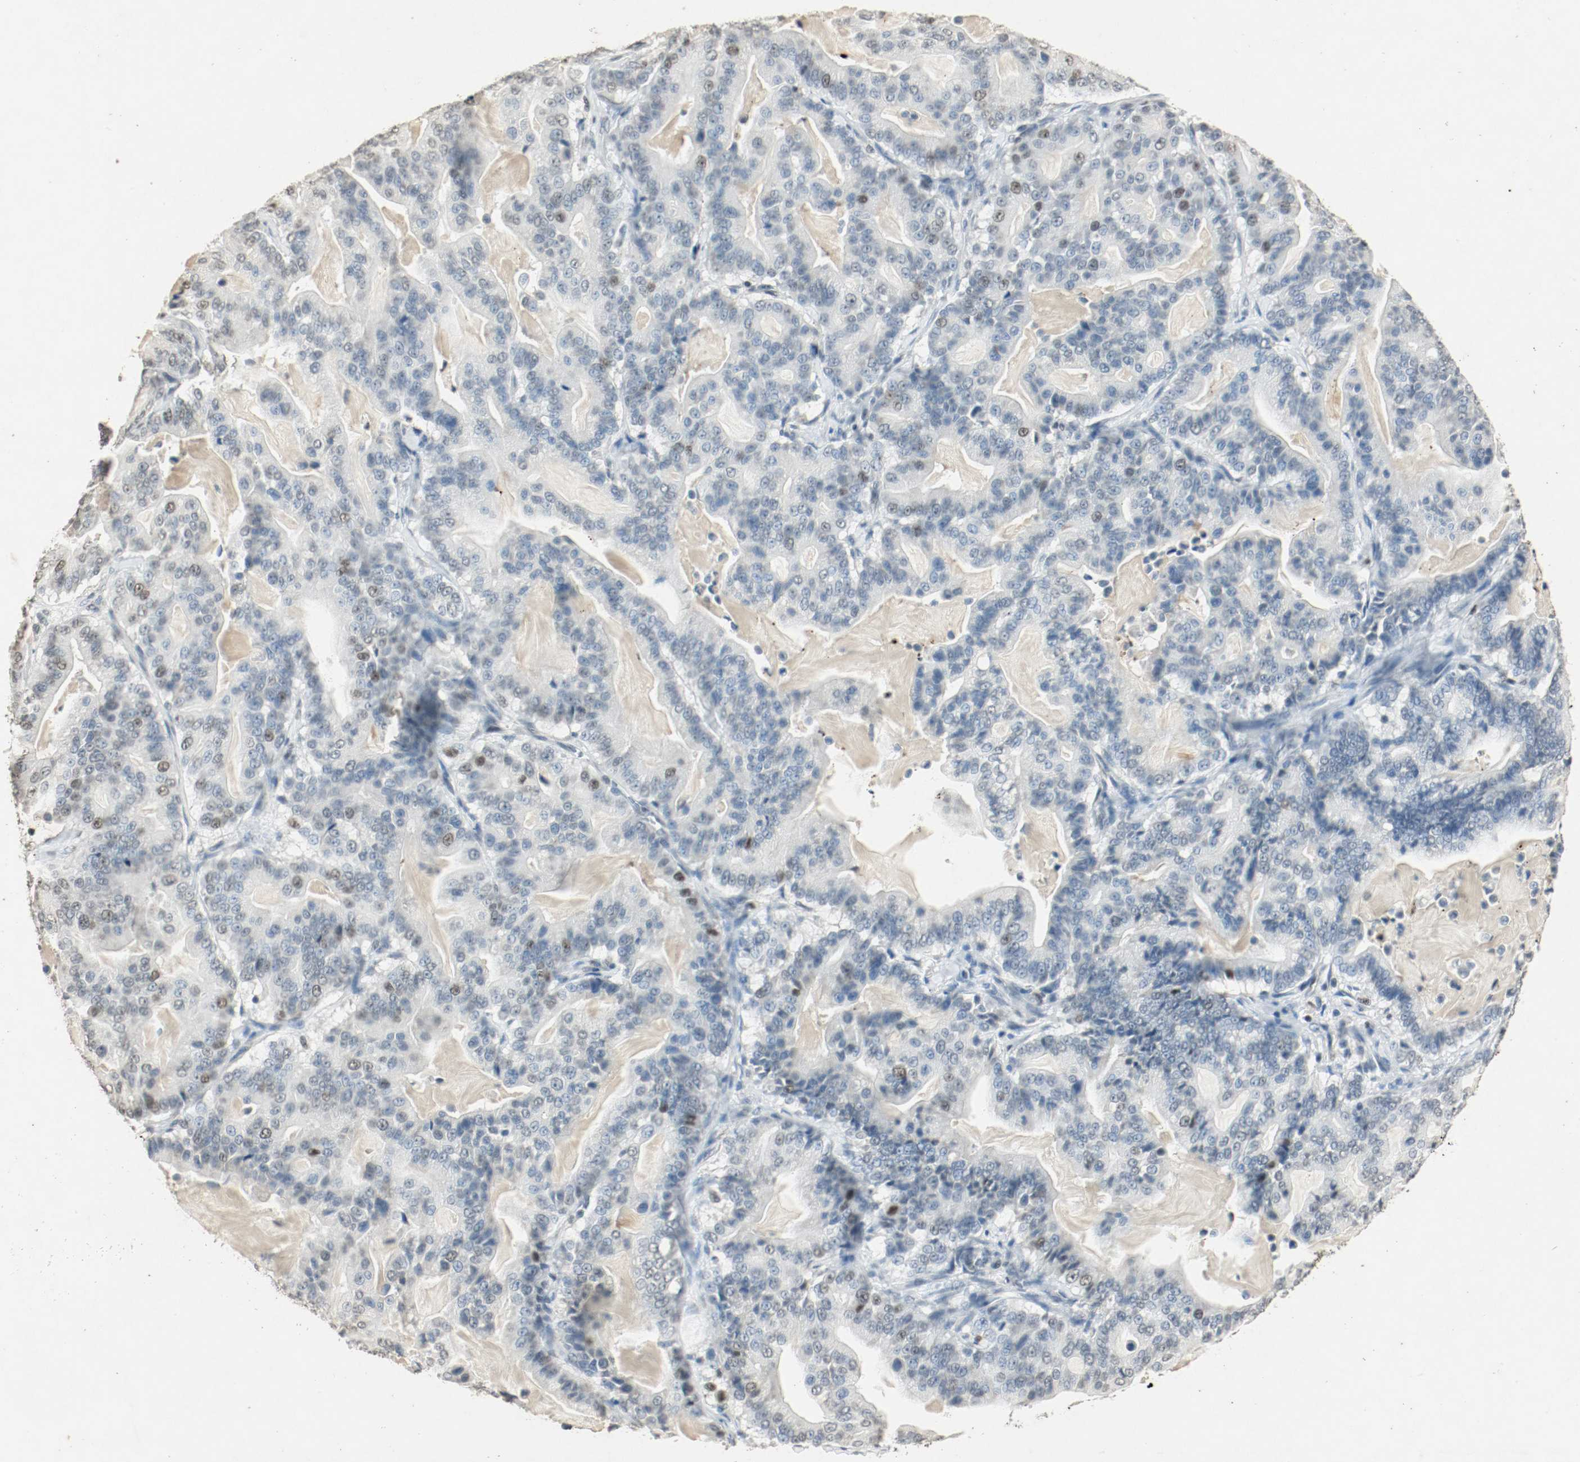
{"staining": {"intensity": "weak", "quantity": "25%-75%", "location": "nuclear"}, "tissue": "pancreatic cancer", "cell_type": "Tumor cells", "image_type": "cancer", "snomed": [{"axis": "morphology", "description": "Adenocarcinoma, NOS"}, {"axis": "topography", "description": "Pancreas"}], "caption": "Adenocarcinoma (pancreatic) stained with DAB IHC demonstrates low levels of weak nuclear positivity in about 25%-75% of tumor cells.", "gene": "DNMT1", "patient": {"sex": "male", "age": 63}}